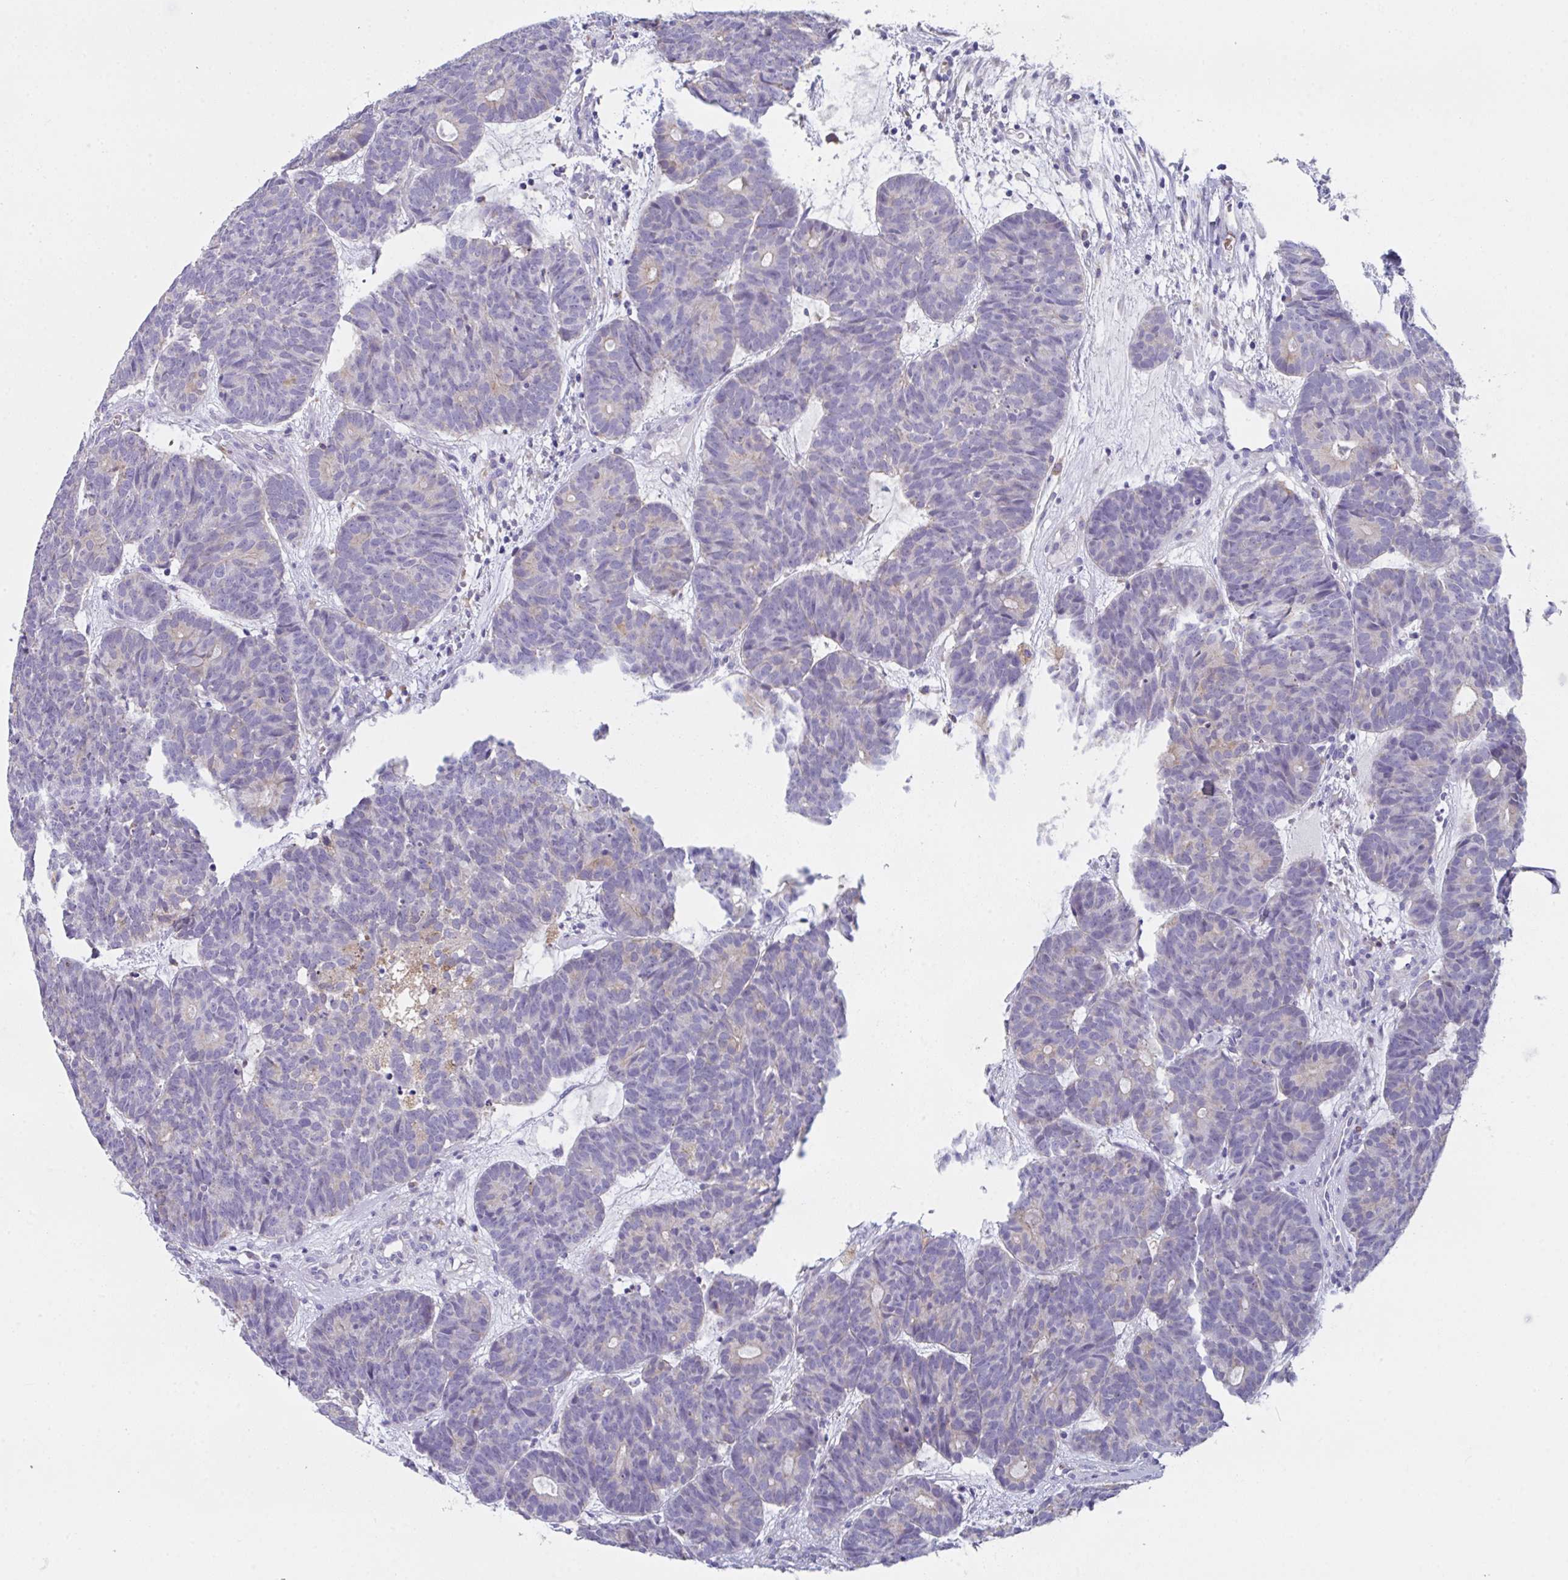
{"staining": {"intensity": "negative", "quantity": "none", "location": "none"}, "tissue": "head and neck cancer", "cell_type": "Tumor cells", "image_type": "cancer", "snomed": [{"axis": "morphology", "description": "Adenocarcinoma, NOS"}, {"axis": "topography", "description": "Head-Neck"}], "caption": "An image of head and neck adenocarcinoma stained for a protein shows no brown staining in tumor cells.", "gene": "TFAP2C", "patient": {"sex": "female", "age": 81}}